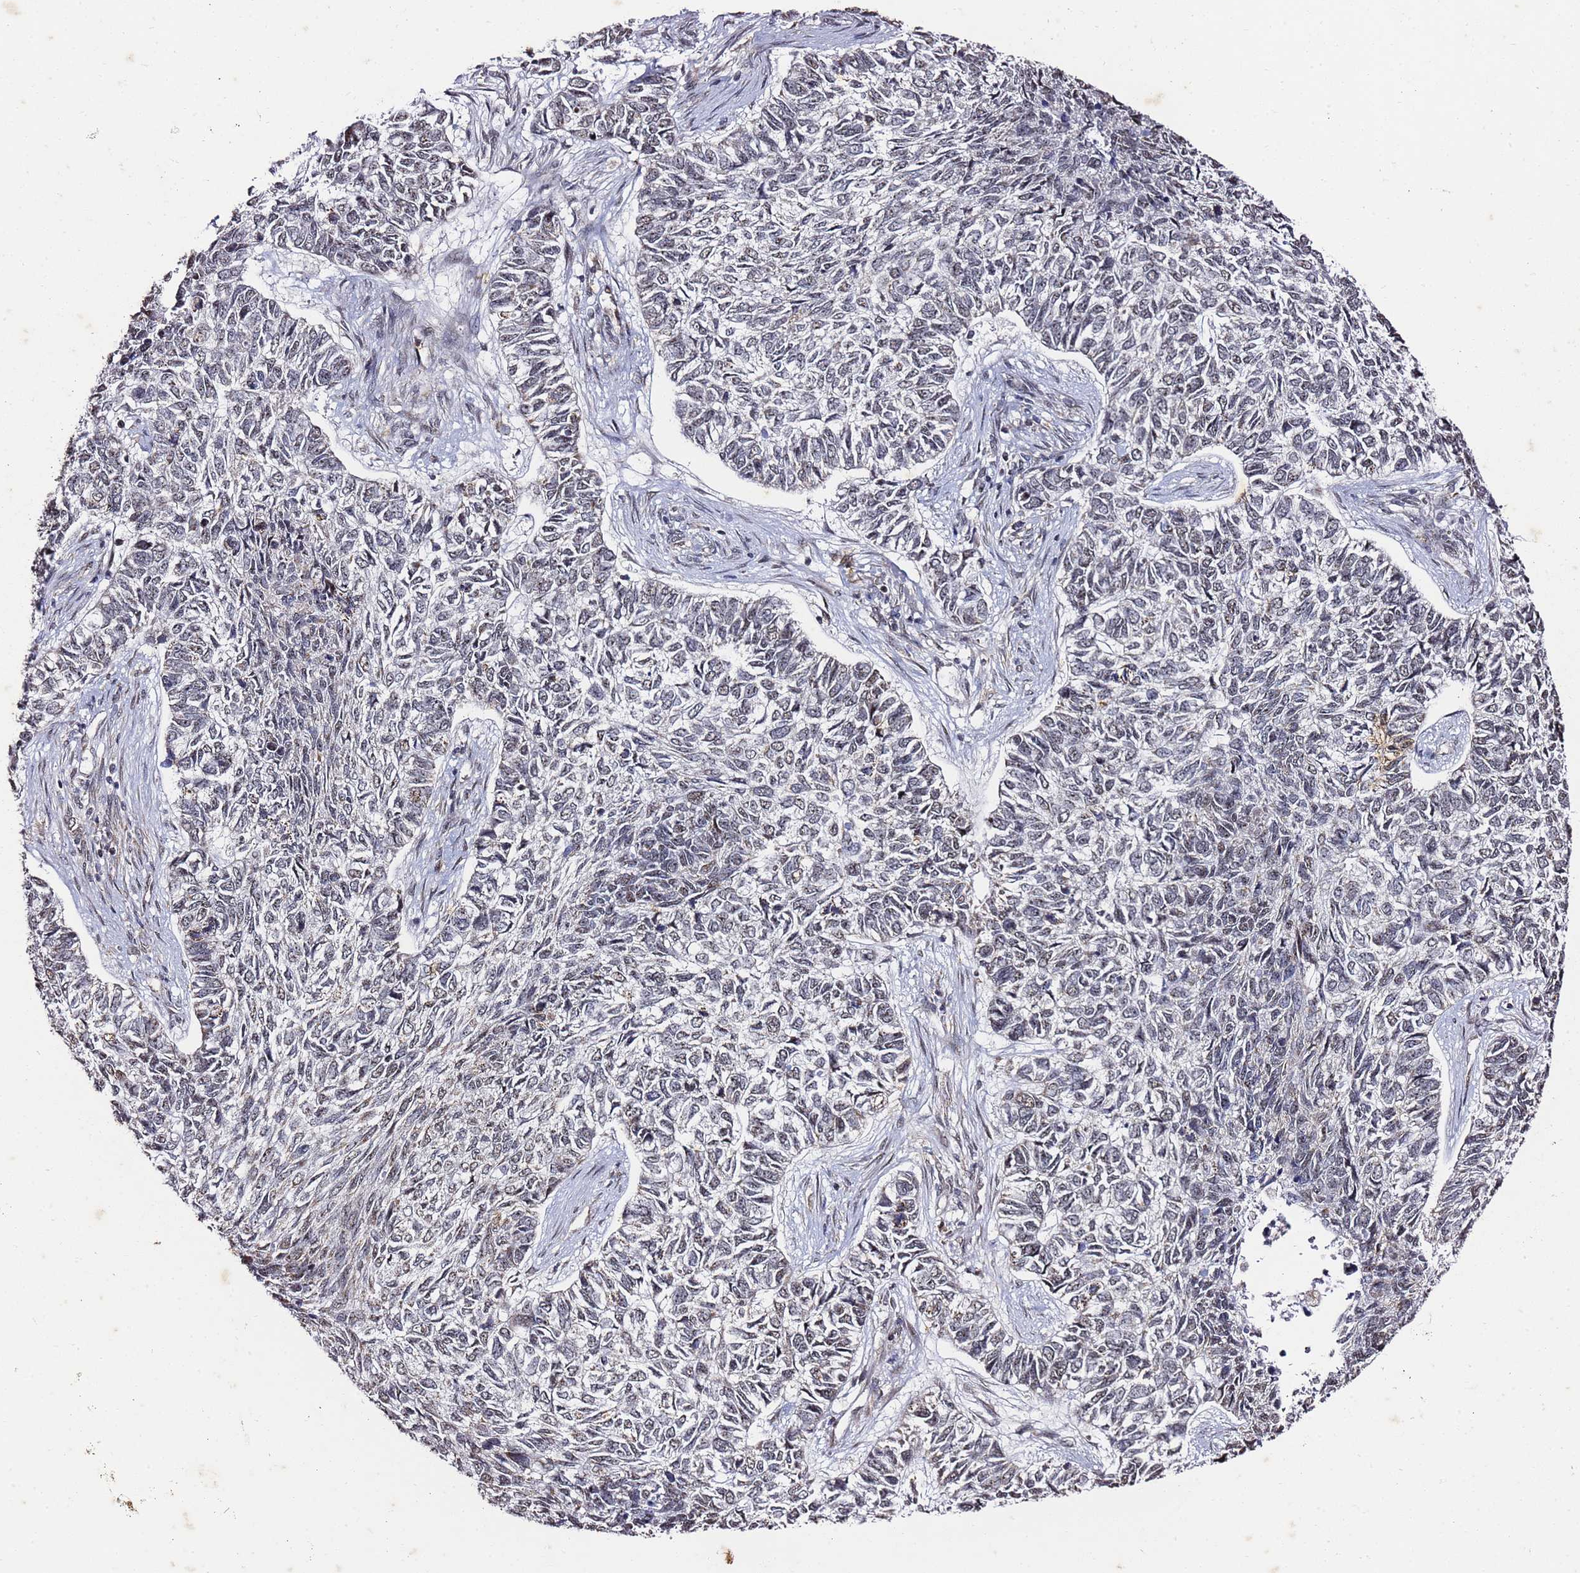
{"staining": {"intensity": "weak", "quantity": "25%-75%", "location": "cytoplasmic/membranous"}, "tissue": "skin cancer", "cell_type": "Tumor cells", "image_type": "cancer", "snomed": [{"axis": "morphology", "description": "Basal cell carcinoma"}, {"axis": "topography", "description": "Skin"}], "caption": "This micrograph shows immunohistochemistry (IHC) staining of skin cancer, with low weak cytoplasmic/membranous staining in about 25%-75% of tumor cells.", "gene": "TP53AIP1", "patient": {"sex": "female", "age": 65}}